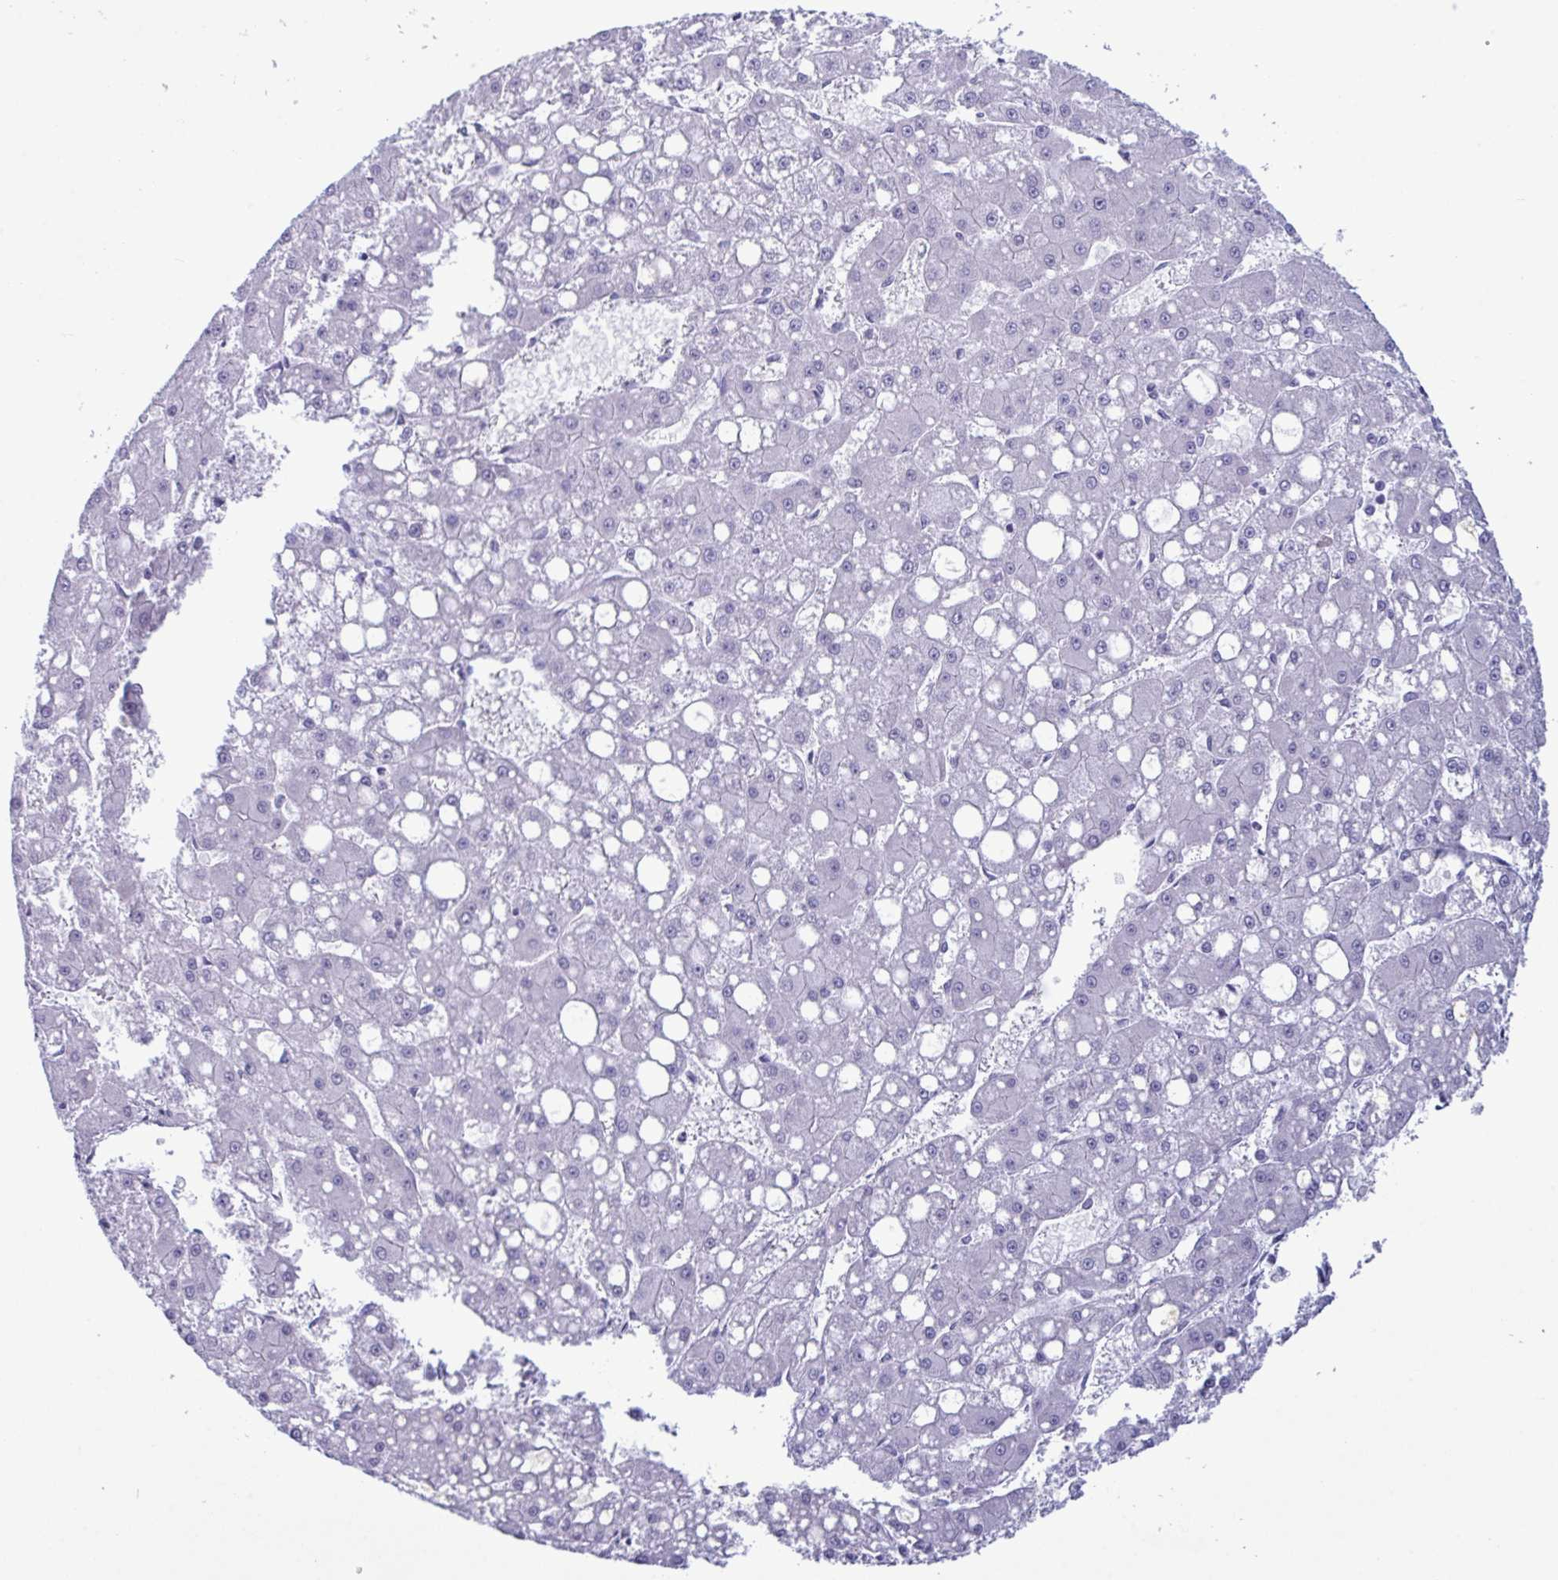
{"staining": {"intensity": "negative", "quantity": "none", "location": "none"}, "tissue": "liver cancer", "cell_type": "Tumor cells", "image_type": "cancer", "snomed": [{"axis": "morphology", "description": "Carcinoma, Hepatocellular, NOS"}, {"axis": "topography", "description": "Liver"}], "caption": "DAB immunohistochemical staining of human liver hepatocellular carcinoma demonstrates no significant expression in tumor cells. Nuclei are stained in blue.", "gene": "ZNF684", "patient": {"sex": "male", "age": 67}}